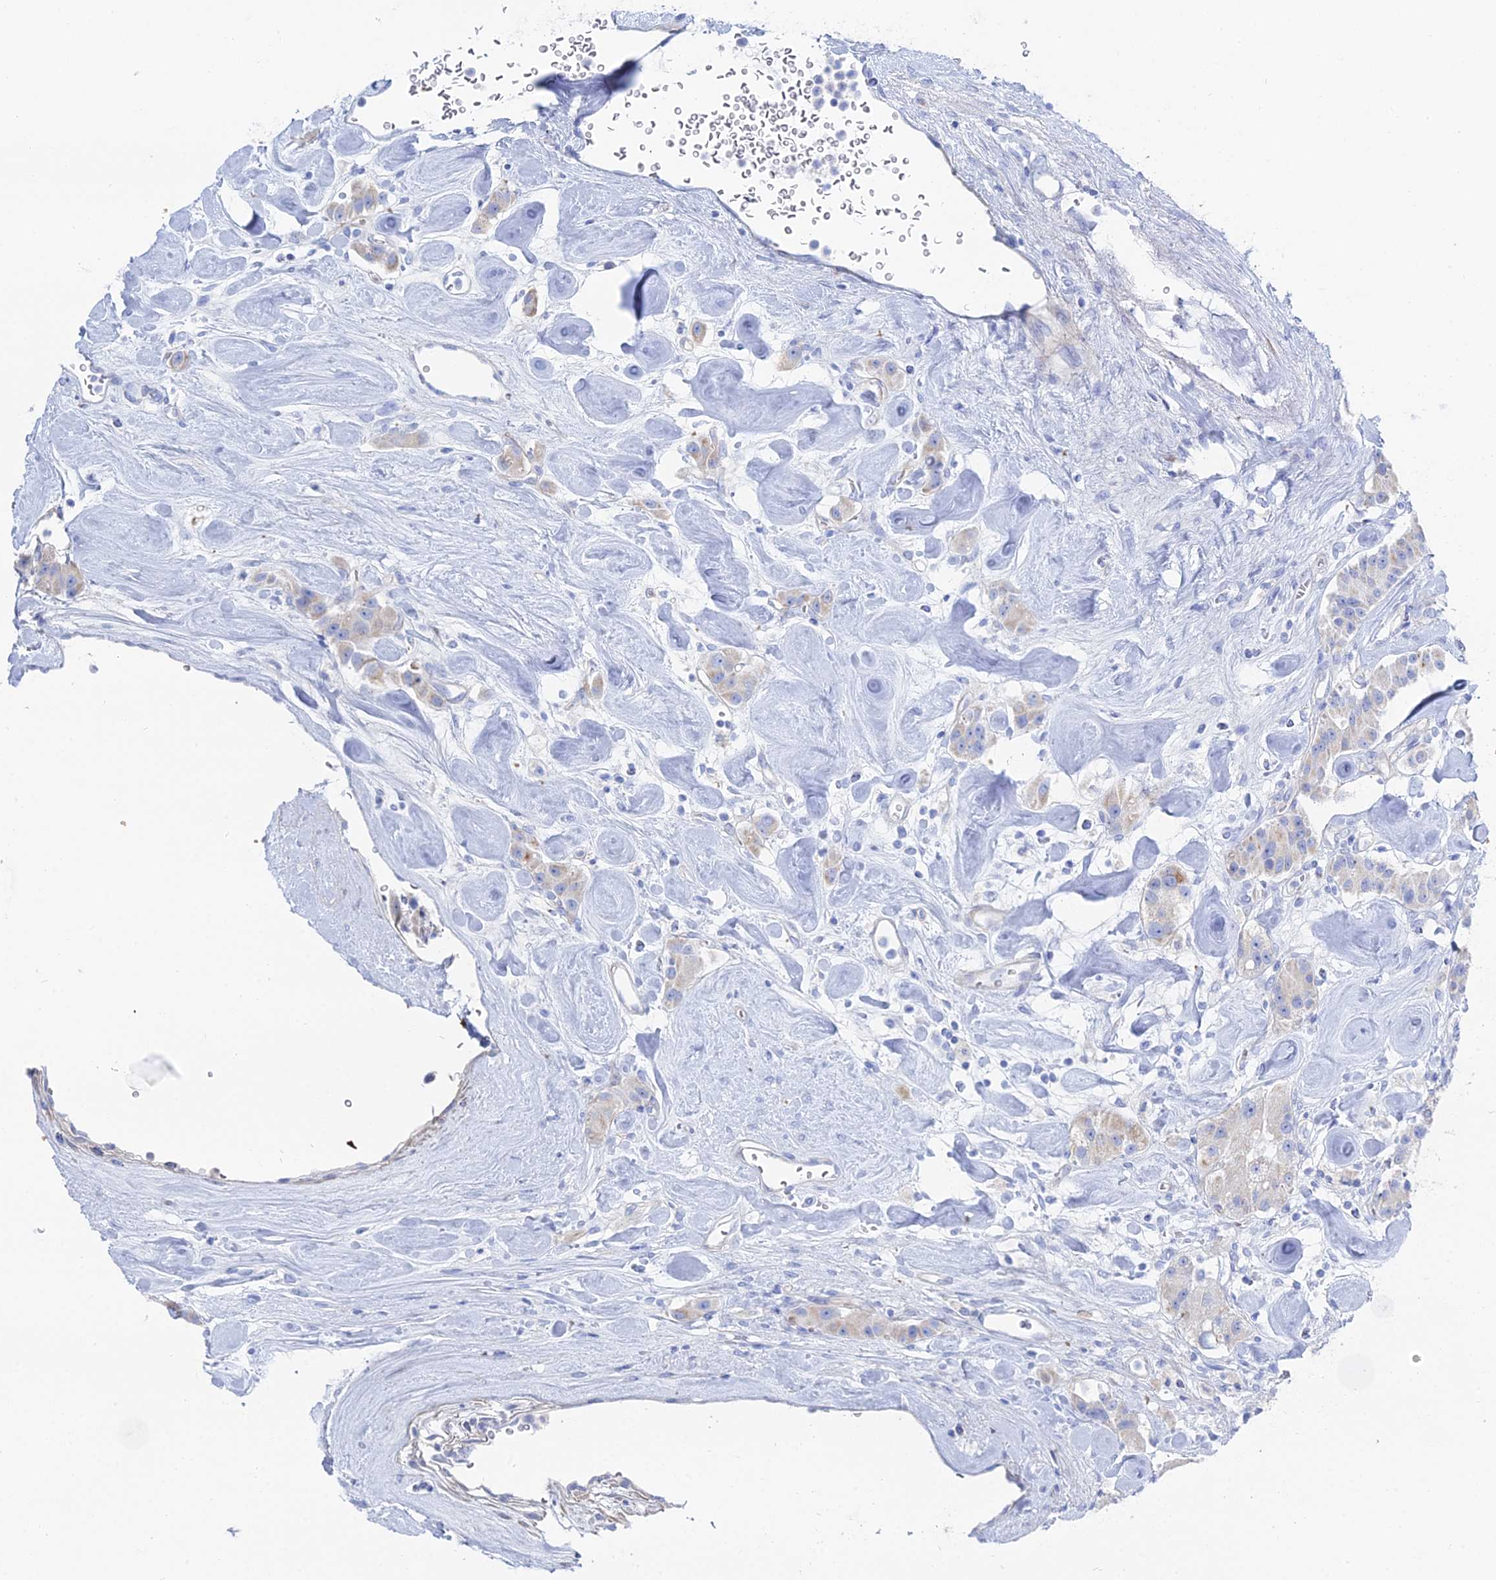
{"staining": {"intensity": "negative", "quantity": "none", "location": "none"}, "tissue": "carcinoid", "cell_type": "Tumor cells", "image_type": "cancer", "snomed": [{"axis": "morphology", "description": "Carcinoid, malignant, NOS"}, {"axis": "topography", "description": "Pancreas"}], "caption": "DAB immunohistochemical staining of human carcinoid (malignant) demonstrates no significant positivity in tumor cells.", "gene": "DHX34", "patient": {"sex": "male", "age": 41}}